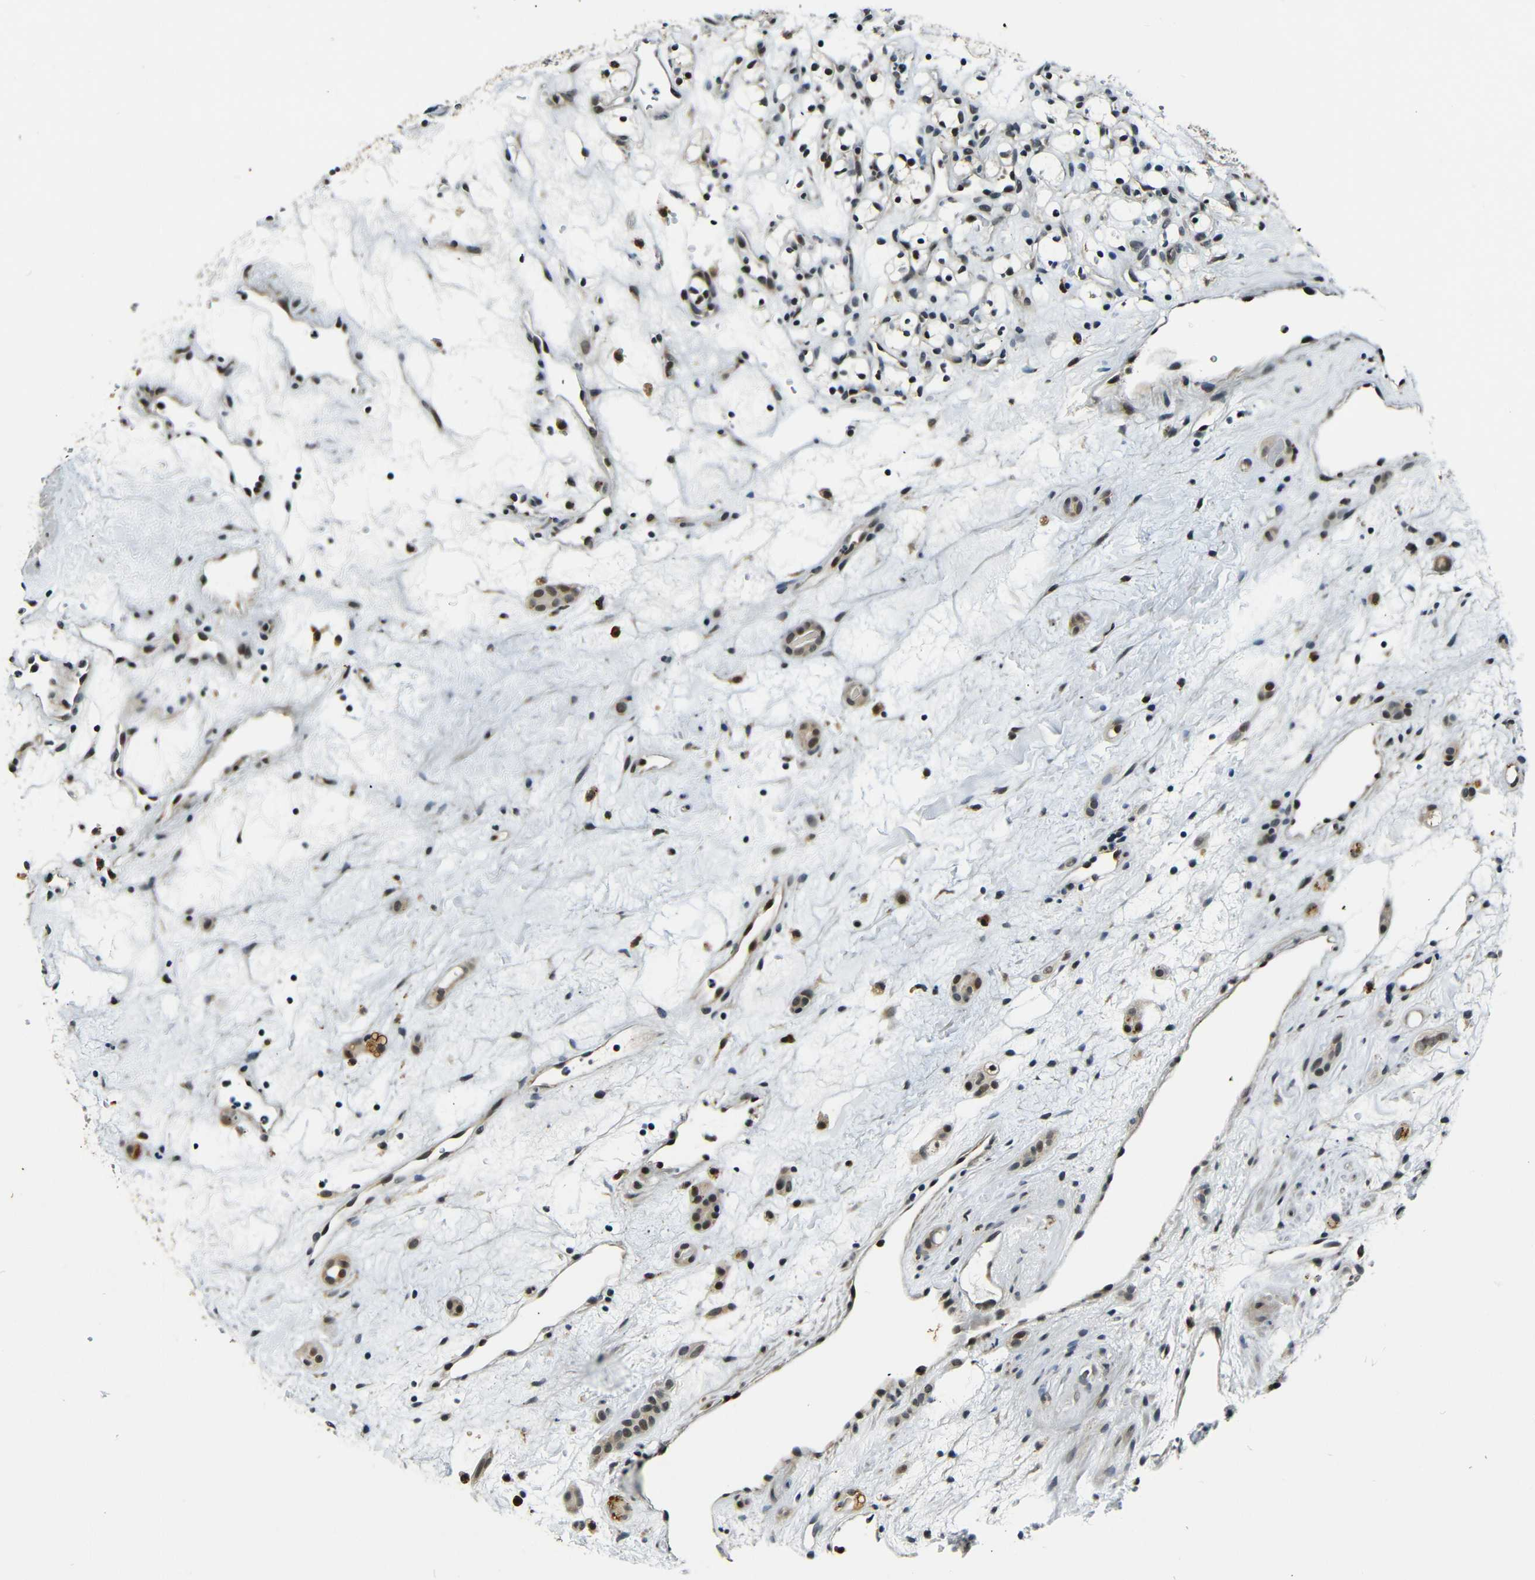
{"staining": {"intensity": "moderate", "quantity": "25%-75%", "location": "nuclear"}, "tissue": "renal cancer", "cell_type": "Tumor cells", "image_type": "cancer", "snomed": [{"axis": "morphology", "description": "Adenocarcinoma, NOS"}, {"axis": "topography", "description": "Kidney"}], "caption": "High-power microscopy captured an immunohistochemistry photomicrograph of renal adenocarcinoma, revealing moderate nuclear positivity in about 25%-75% of tumor cells.", "gene": "FOXD4", "patient": {"sex": "female", "age": 60}}